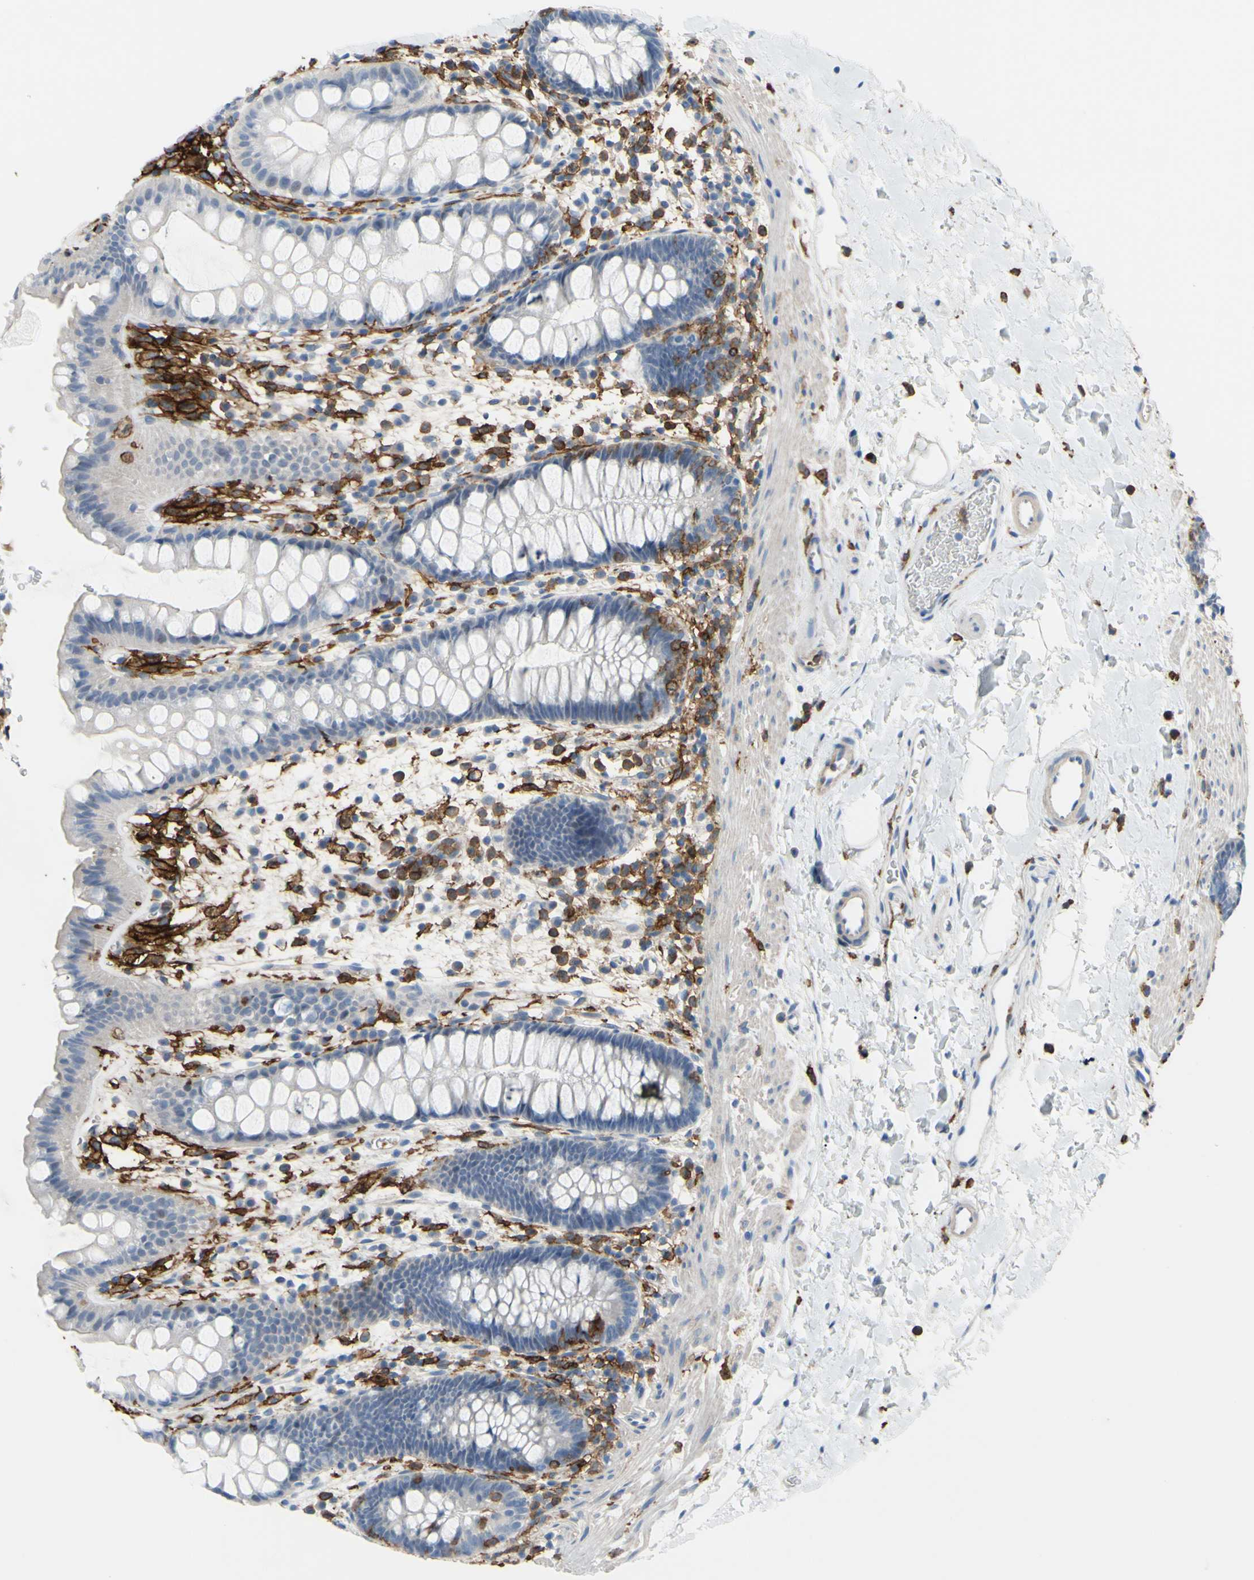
{"staining": {"intensity": "negative", "quantity": "none", "location": "none"}, "tissue": "rectum", "cell_type": "Glandular cells", "image_type": "normal", "snomed": [{"axis": "morphology", "description": "Normal tissue, NOS"}, {"axis": "topography", "description": "Rectum"}], "caption": "Rectum stained for a protein using immunohistochemistry (IHC) demonstrates no staining glandular cells.", "gene": "FCGR2A", "patient": {"sex": "female", "age": 24}}